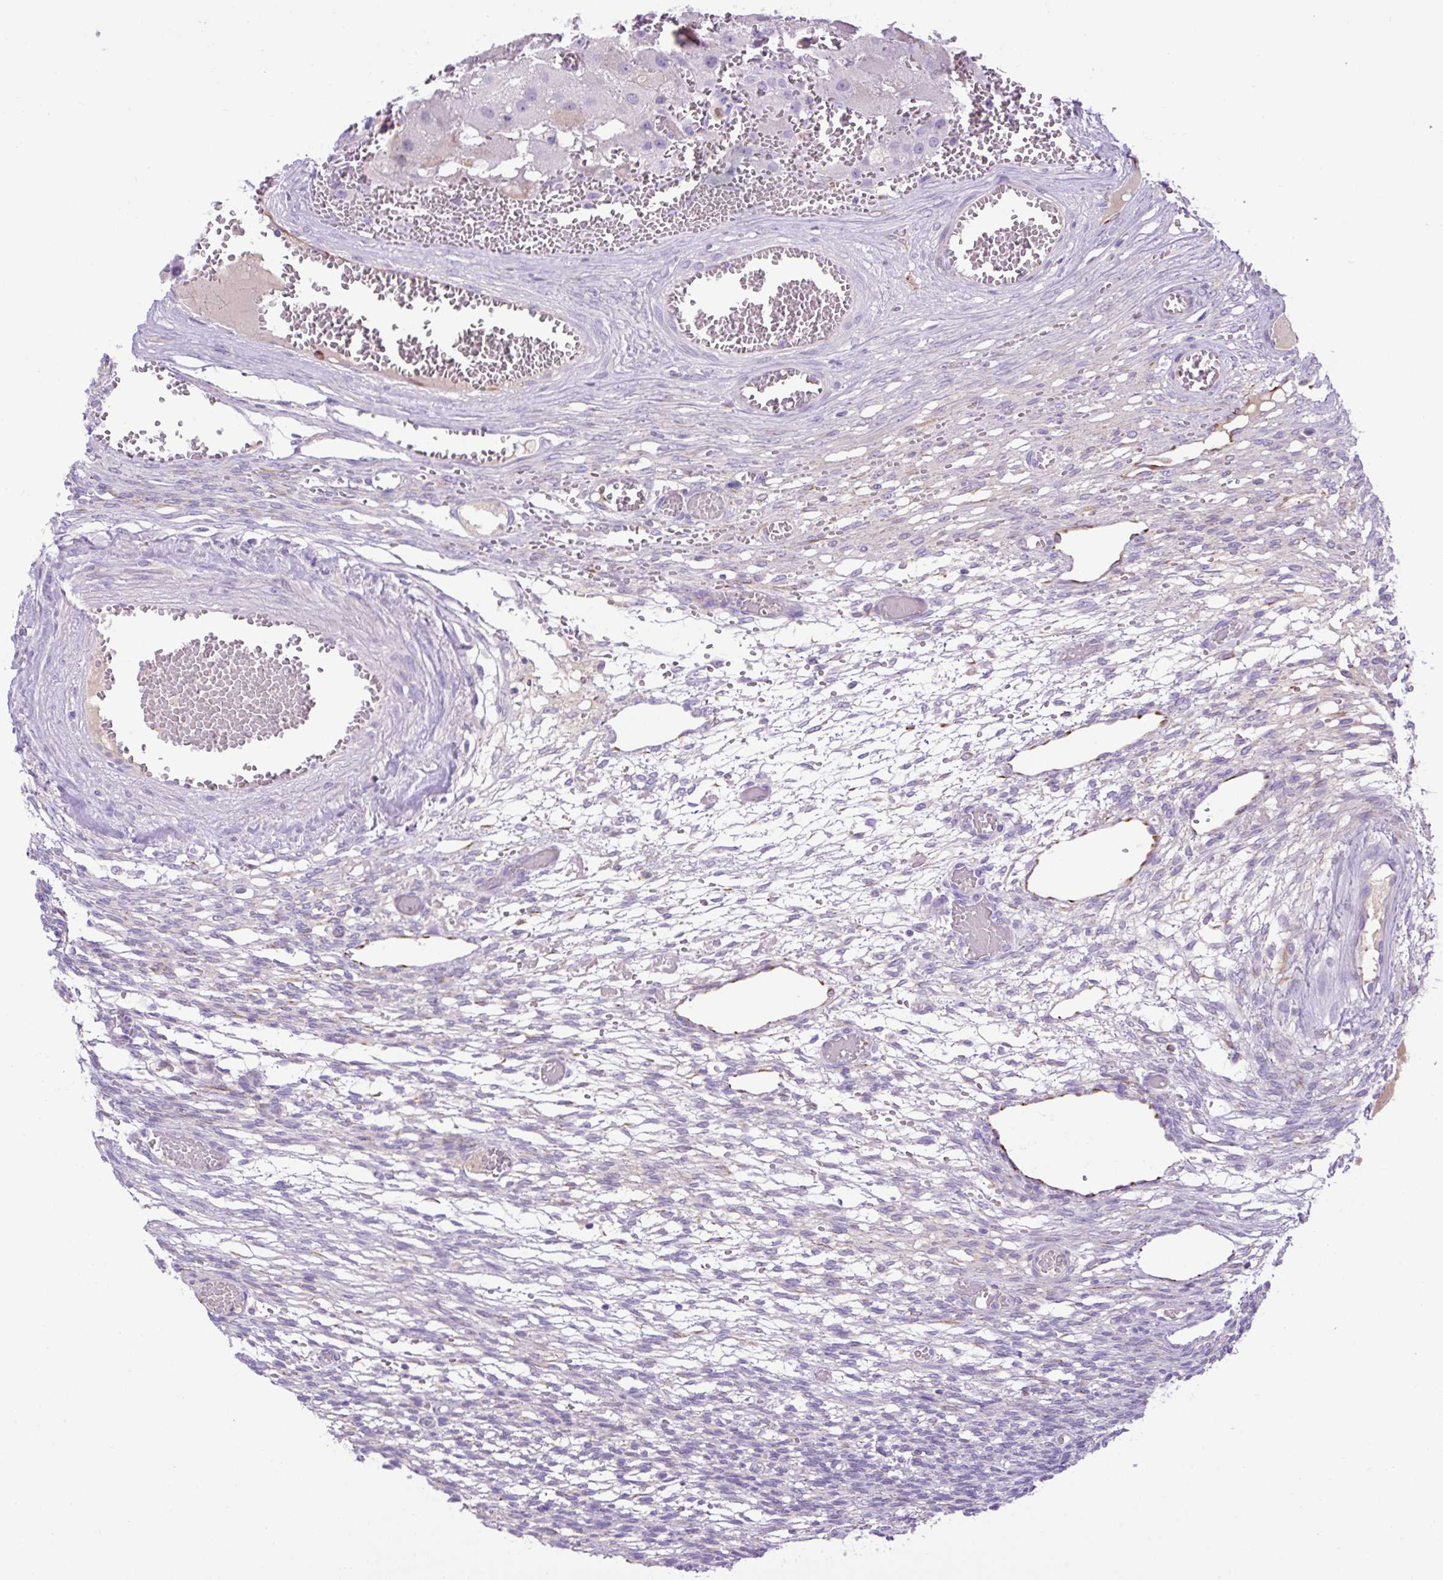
{"staining": {"intensity": "negative", "quantity": "none", "location": "none"}, "tissue": "ovary", "cell_type": "Ovarian stroma cells", "image_type": "normal", "snomed": [{"axis": "morphology", "description": "Normal tissue, NOS"}, {"axis": "topography", "description": "Ovary"}], "caption": "The photomicrograph demonstrates no staining of ovarian stroma cells in normal ovary.", "gene": "SPTBN5", "patient": {"sex": "female", "age": 67}}